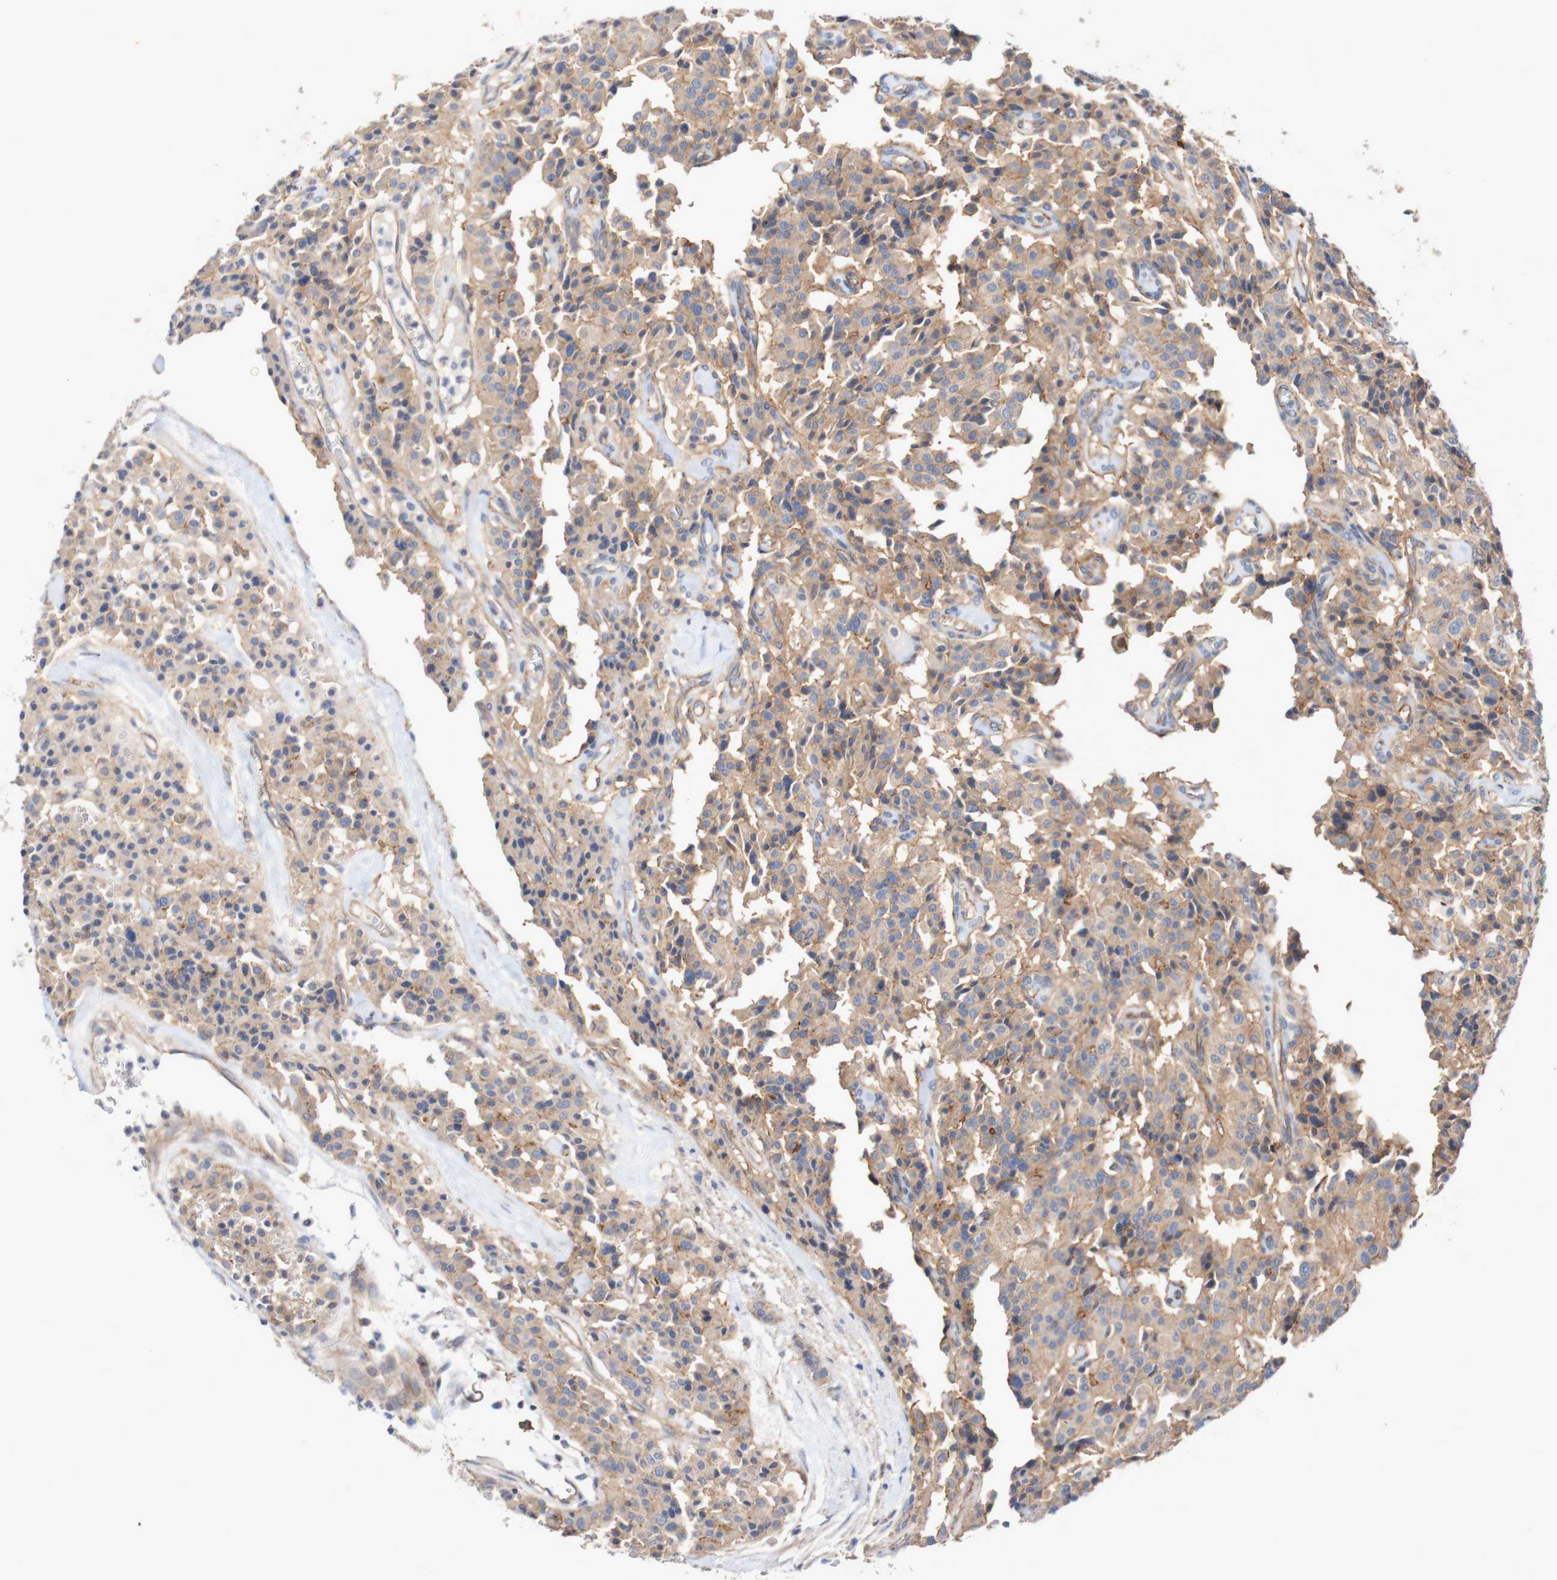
{"staining": {"intensity": "moderate", "quantity": ">75%", "location": "cytoplasmic/membranous"}, "tissue": "carcinoid", "cell_type": "Tumor cells", "image_type": "cancer", "snomed": [{"axis": "morphology", "description": "Carcinoid, malignant, NOS"}, {"axis": "topography", "description": "Lung"}], "caption": "Carcinoid (malignant) was stained to show a protein in brown. There is medium levels of moderate cytoplasmic/membranous expression in about >75% of tumor cells.", "gene": "NECTIN2", "patient": {"sex": "male", "age": 30}}